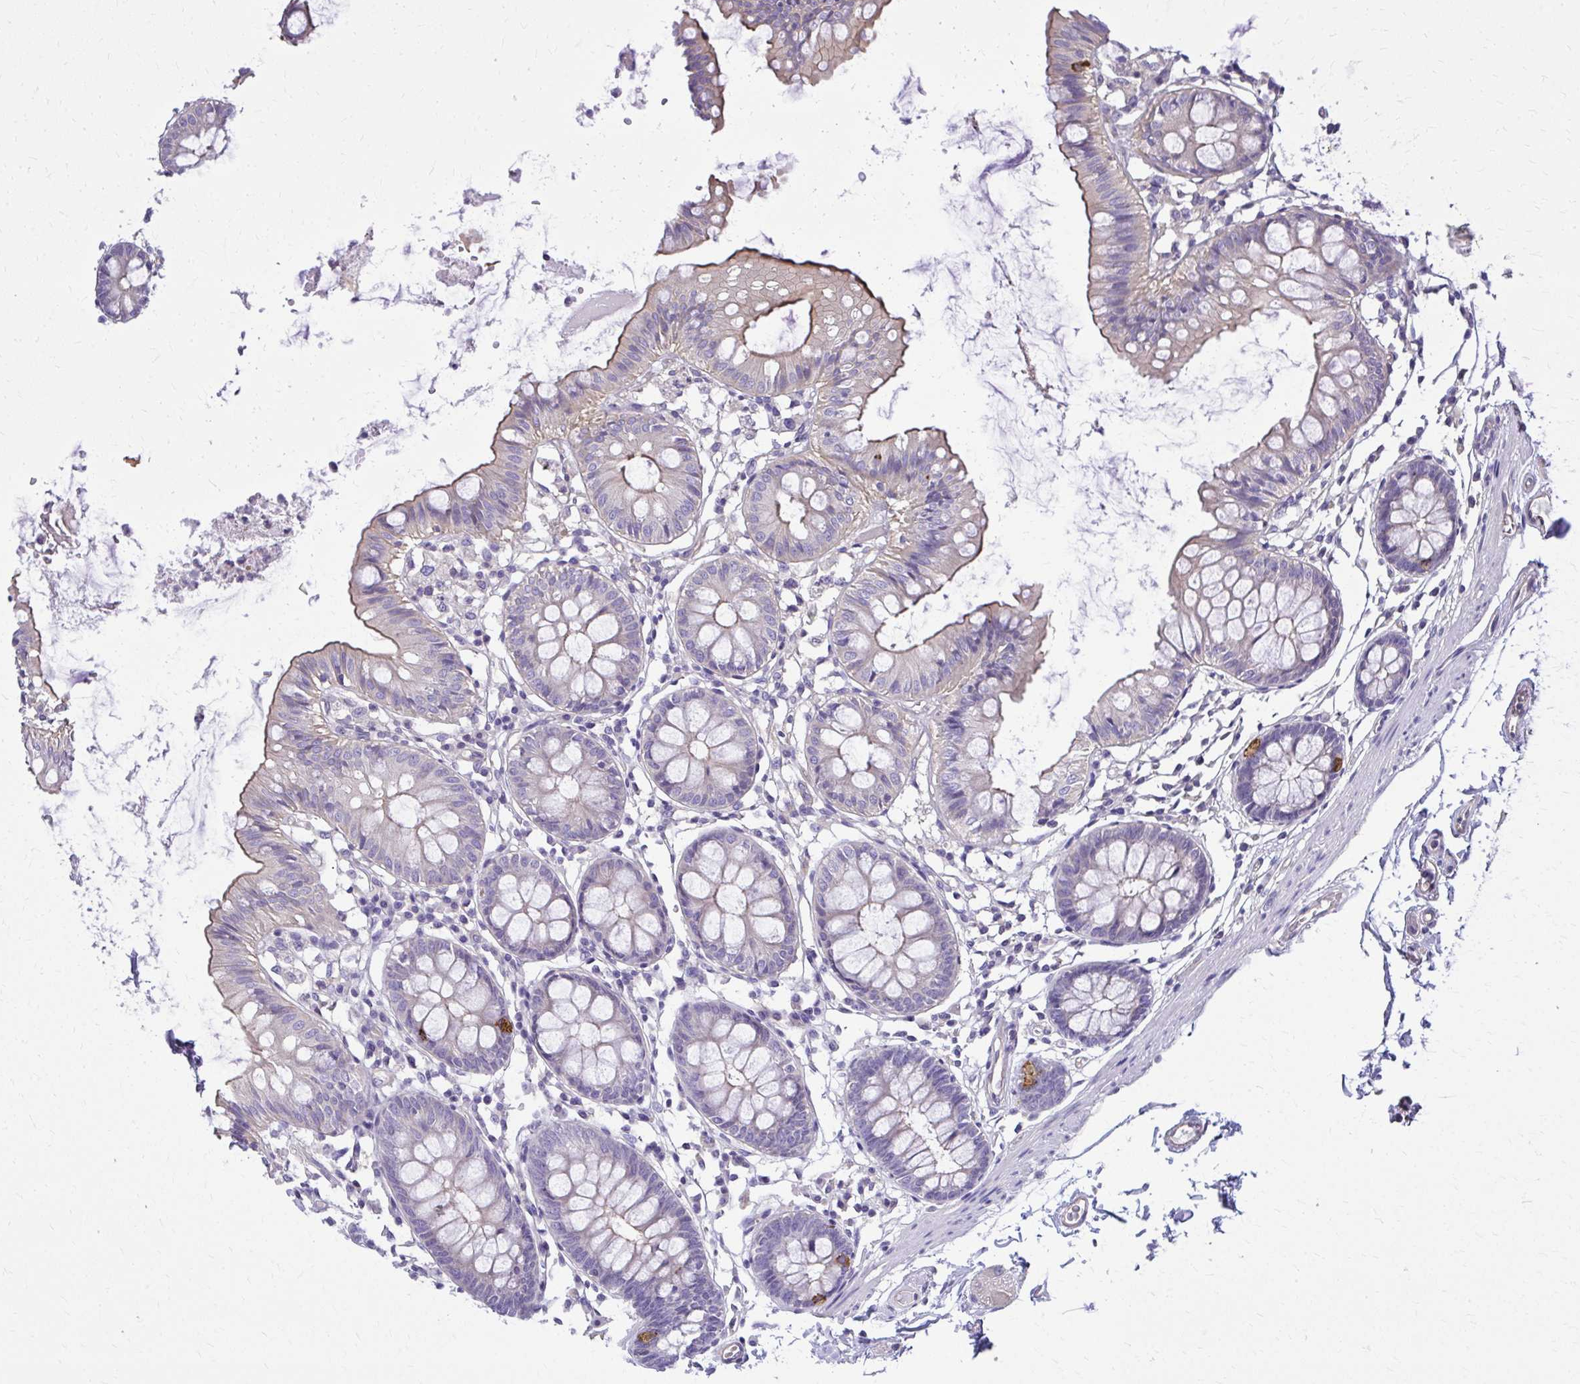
{"staining": {"intensity": "weak", "quantity": ">75%", "location": "cytoplasmic/membranous"}, "tissue": "colon", "cell_type": "Endothelial cells", "image_type": "normal", "snomed": [{"axis": "morphology", "description": "Normal tissue, NOS"}, {"axis": "topography", "description": "Colon"}], "caption": "Human colon stained for a protein (brown) demonstrates weak cytoplasmic/membranous positive positivity in approximately >75% of endothelial cells.", "gene": "RUNDC3B", "patient": {"sex": "female", "age": 84}}